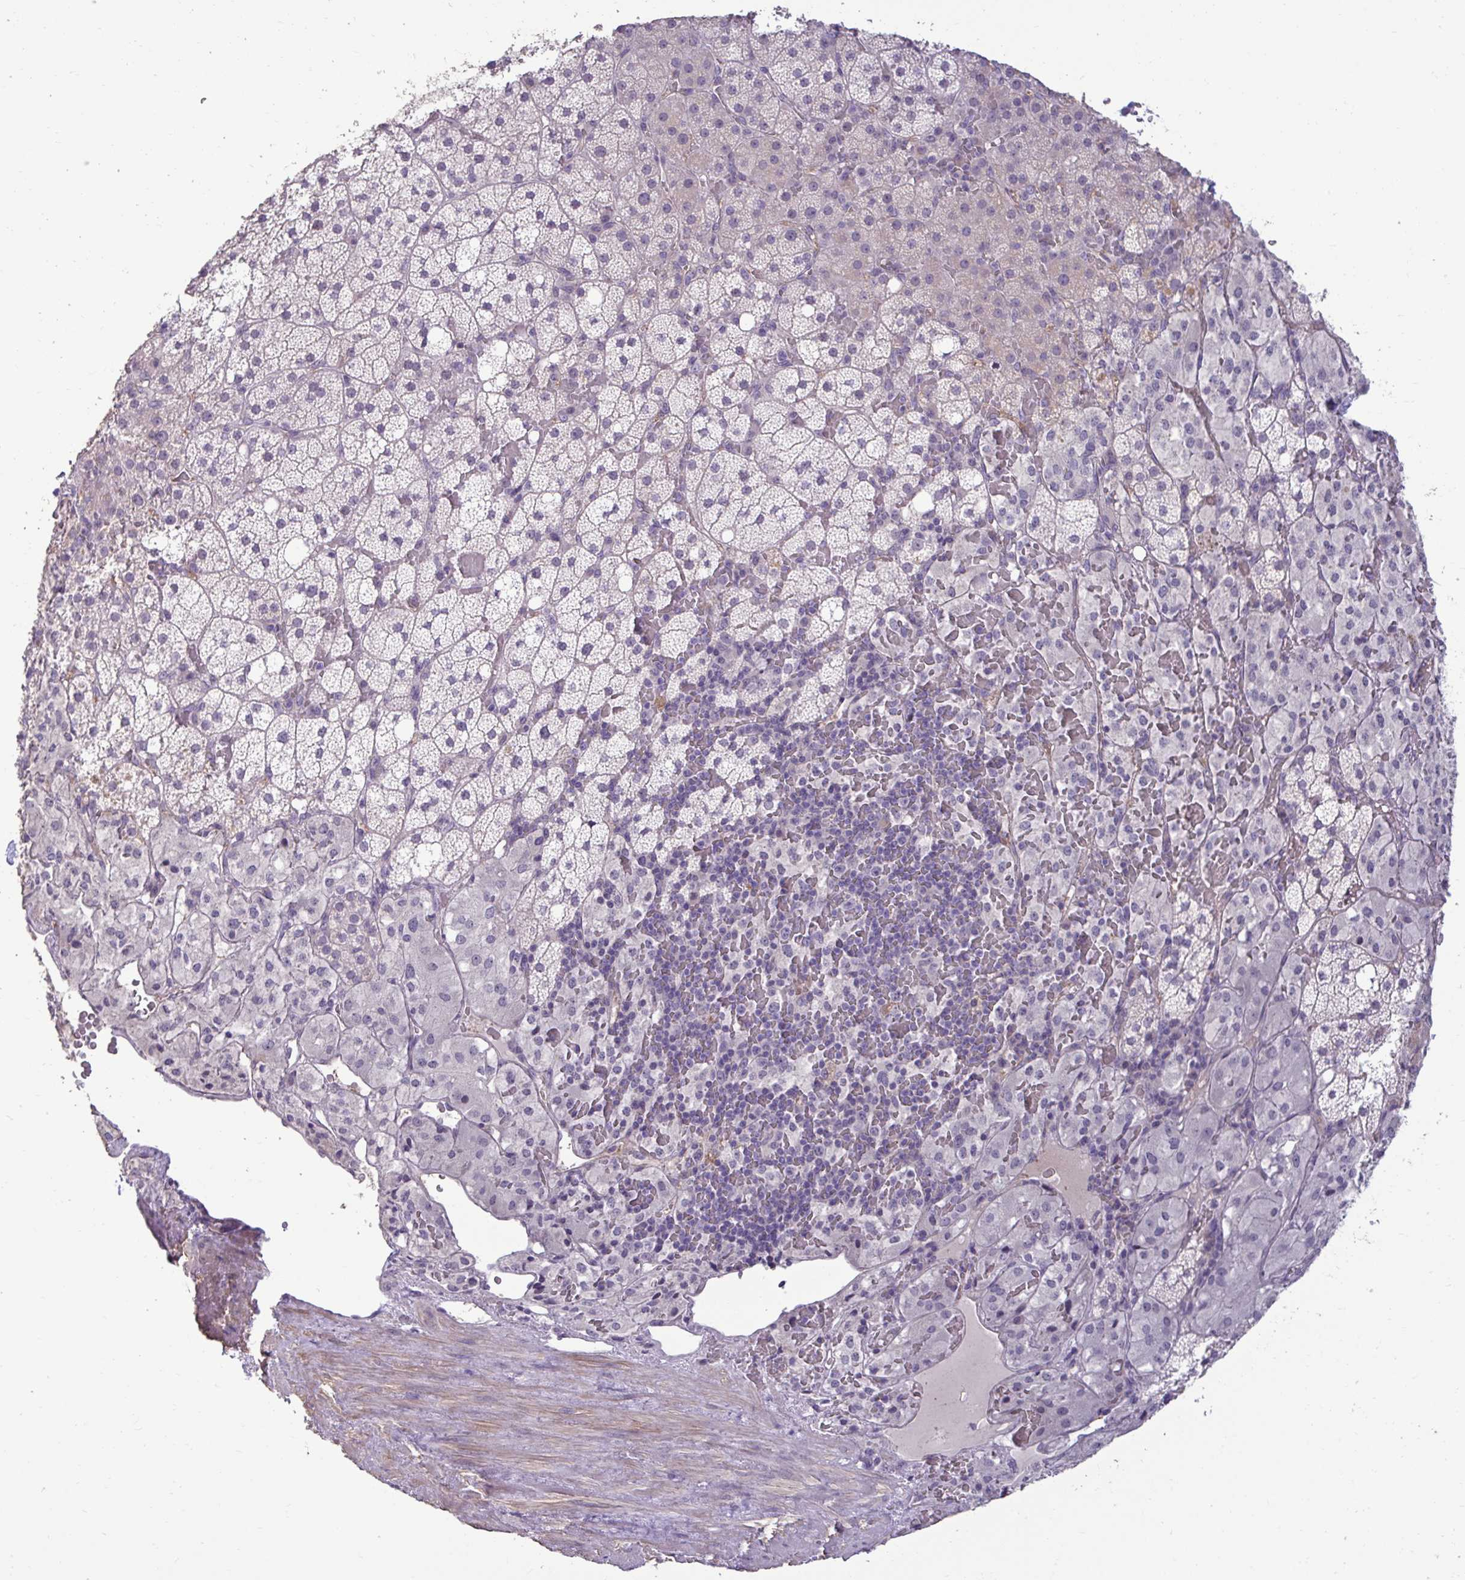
{"staining": {"intensity": "negative", "quantity": "none", "location": "none"}, "tissue": "adrenal gland", "cell_type": "Glandular cells", "image_type": "normal", "snomed": [{"axis": "morphology", "description": "Normal tissue, NOS"}, {"axis": "topography", "description": "Adrenal gland"}], "caption": "The photomicrograph shows no significant staining in glandular cells of adrenal gland.", "gene": "SLC30A3", "patient": {"sex": "male", "age": 53}}